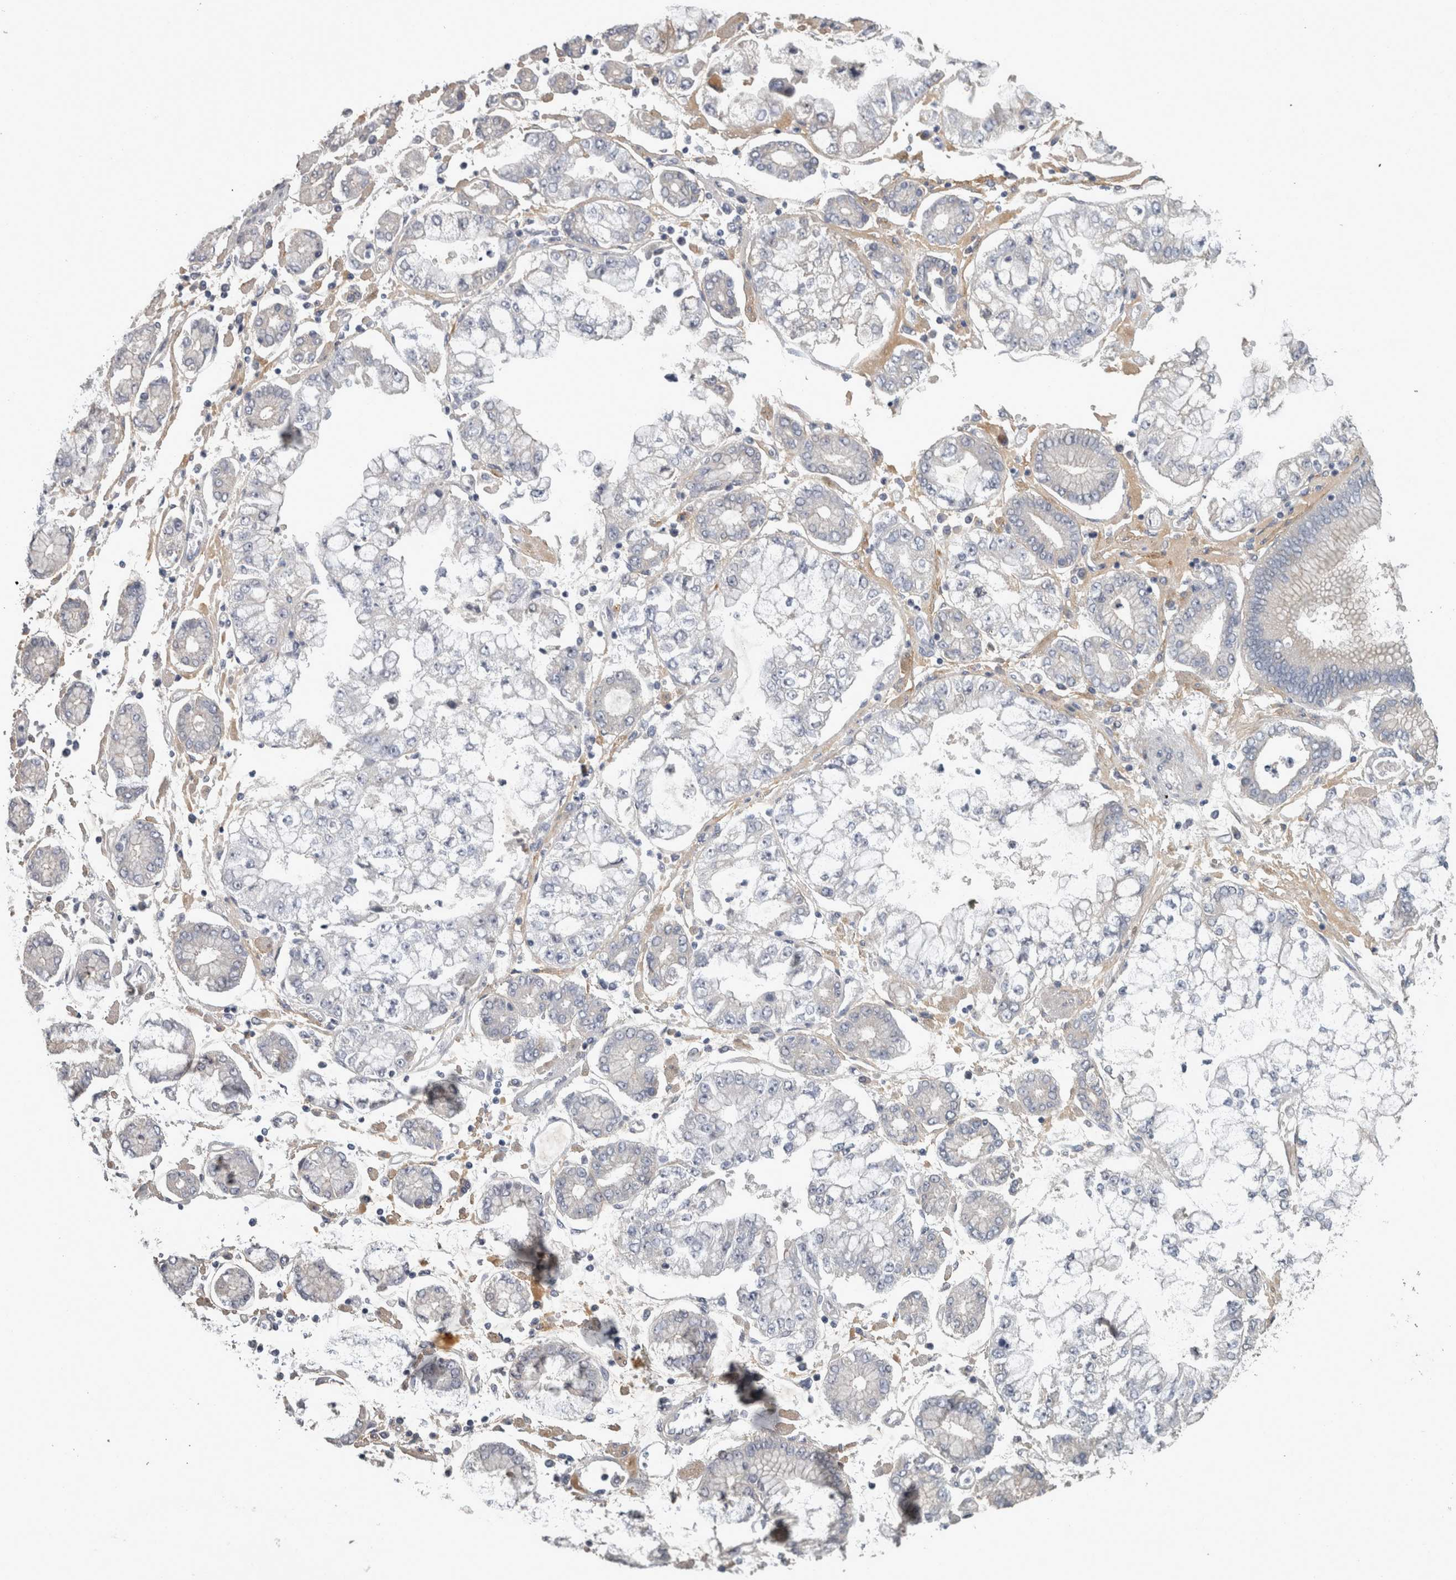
{"staining": {"intensity": "negative", "quantity": "none", "location": "none"}, "tissue": "stomach cancer", "cell_type": "Tumor cells", "image_type": "cancer", "snomed": [{"axis": "morphology", "description": "Adenocarcinoma, NOS"}, {"axis": "topography", "description": "Stomach"}], "caption": "This histopathology image is of stomach adenocarcinoma stained with immunohistochemistry (IHC) to label a protein in brown with the nuclei are counter-stained blue. There is no positivity in tumor cells. (Brightfield microscopy of DAB (3,3'-diaminobenzidine) IHC at high magnification).", "gene": "EFEMP2", "patient": {"sex": "male", "age": 76}}